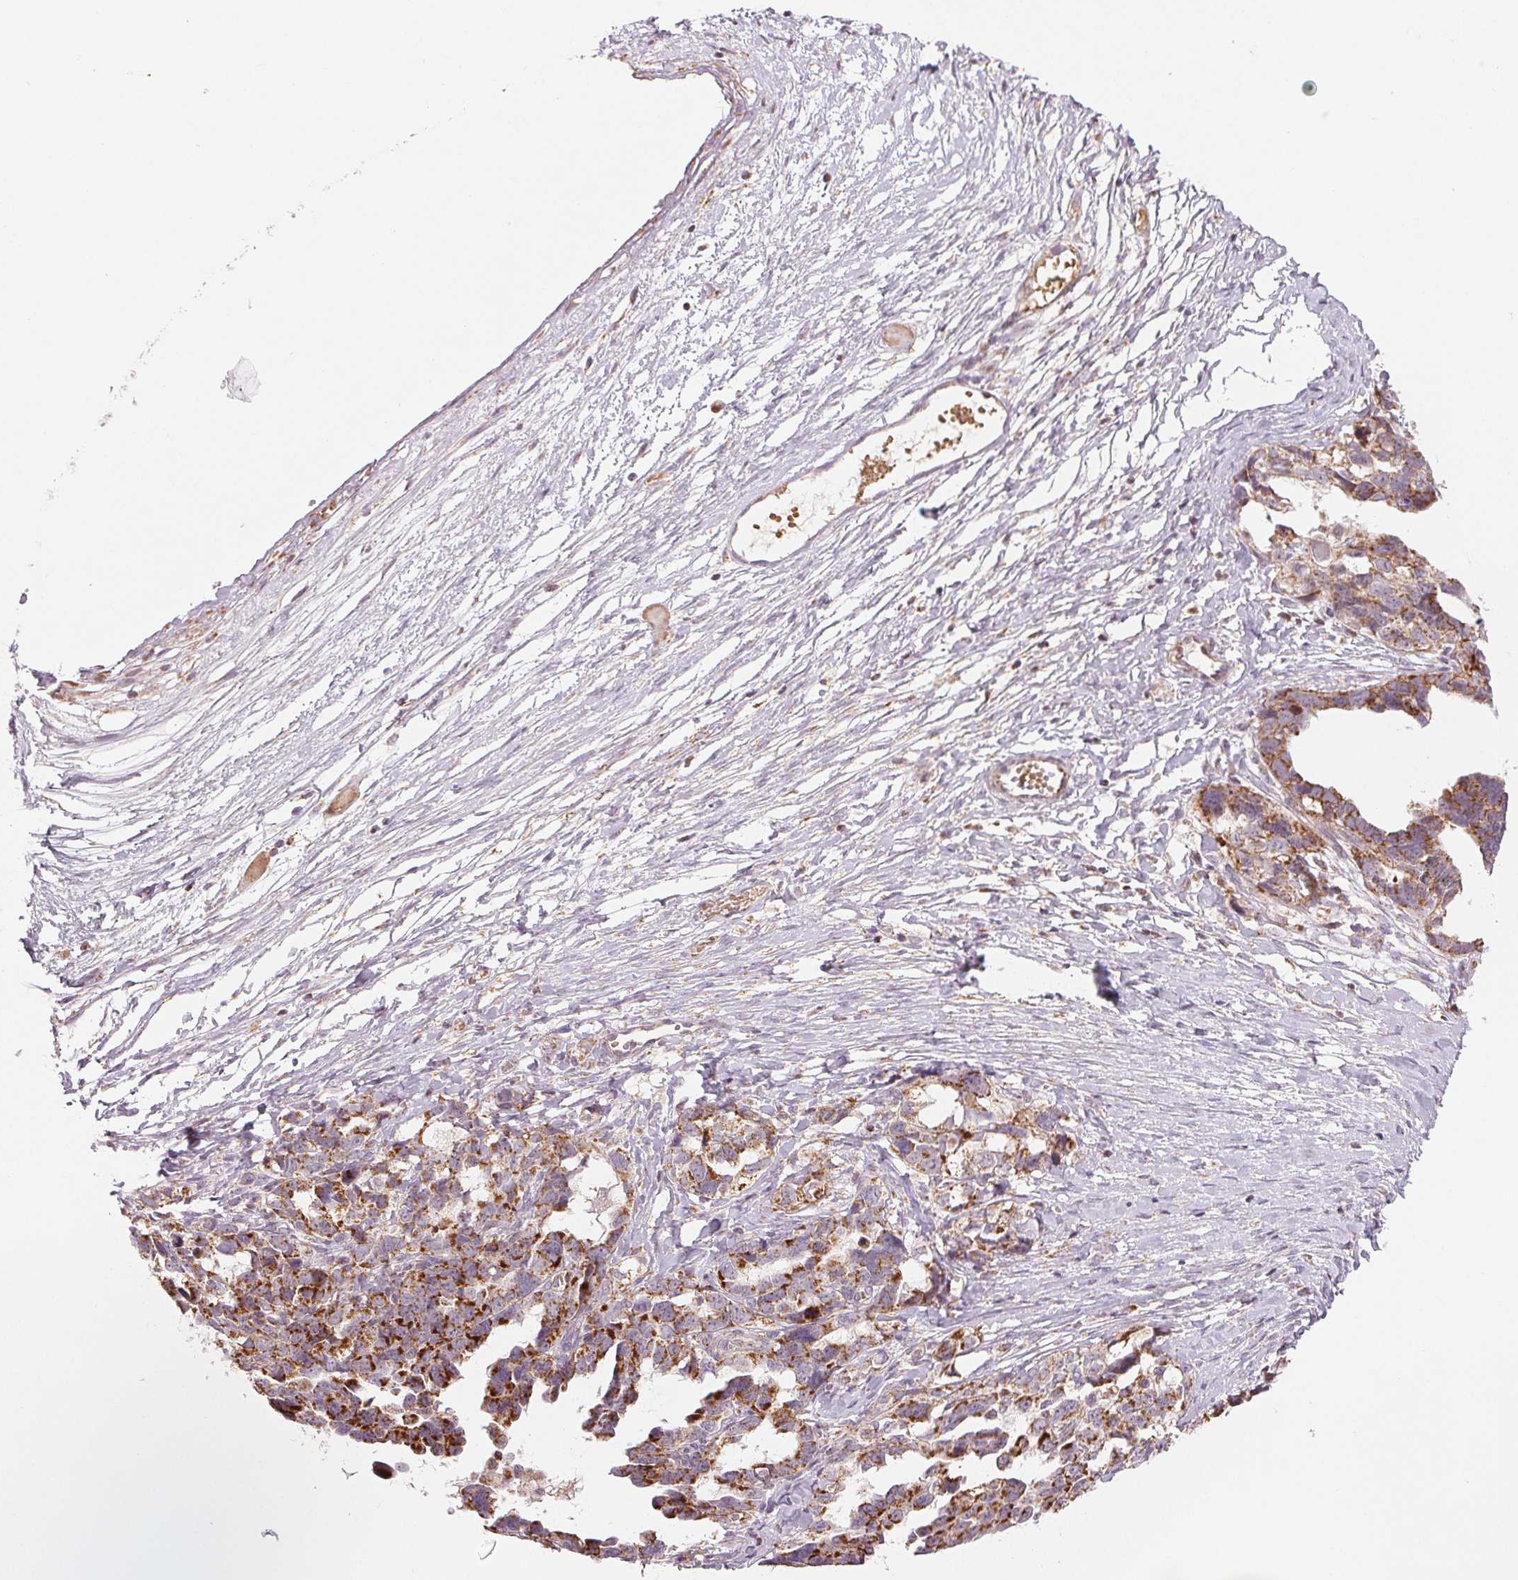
{"staining": {"intensity": "moderate", "quantity": ">75%", "location": "cytoplasmic/membranous"}, "tissue": "ovarian cancer", "cell_type": "Tumor cells", "image_type": "cancer", "snomed": [{"axis": "morphology", "description": "Cystadenocarcinoma, serous, NOS"}, {"axis": "topography", "description": "Ovary"}], "caption": "Protein expression analysis of ovarian cancer (serous cystadenocarcinoma) reveals moderate cytoplasmic/membranous positivity in about >75% of tumor cells. Nuclei are stained in blue.", "gene": "HINT2", "patient": {"sex": "female", "age": 69}}